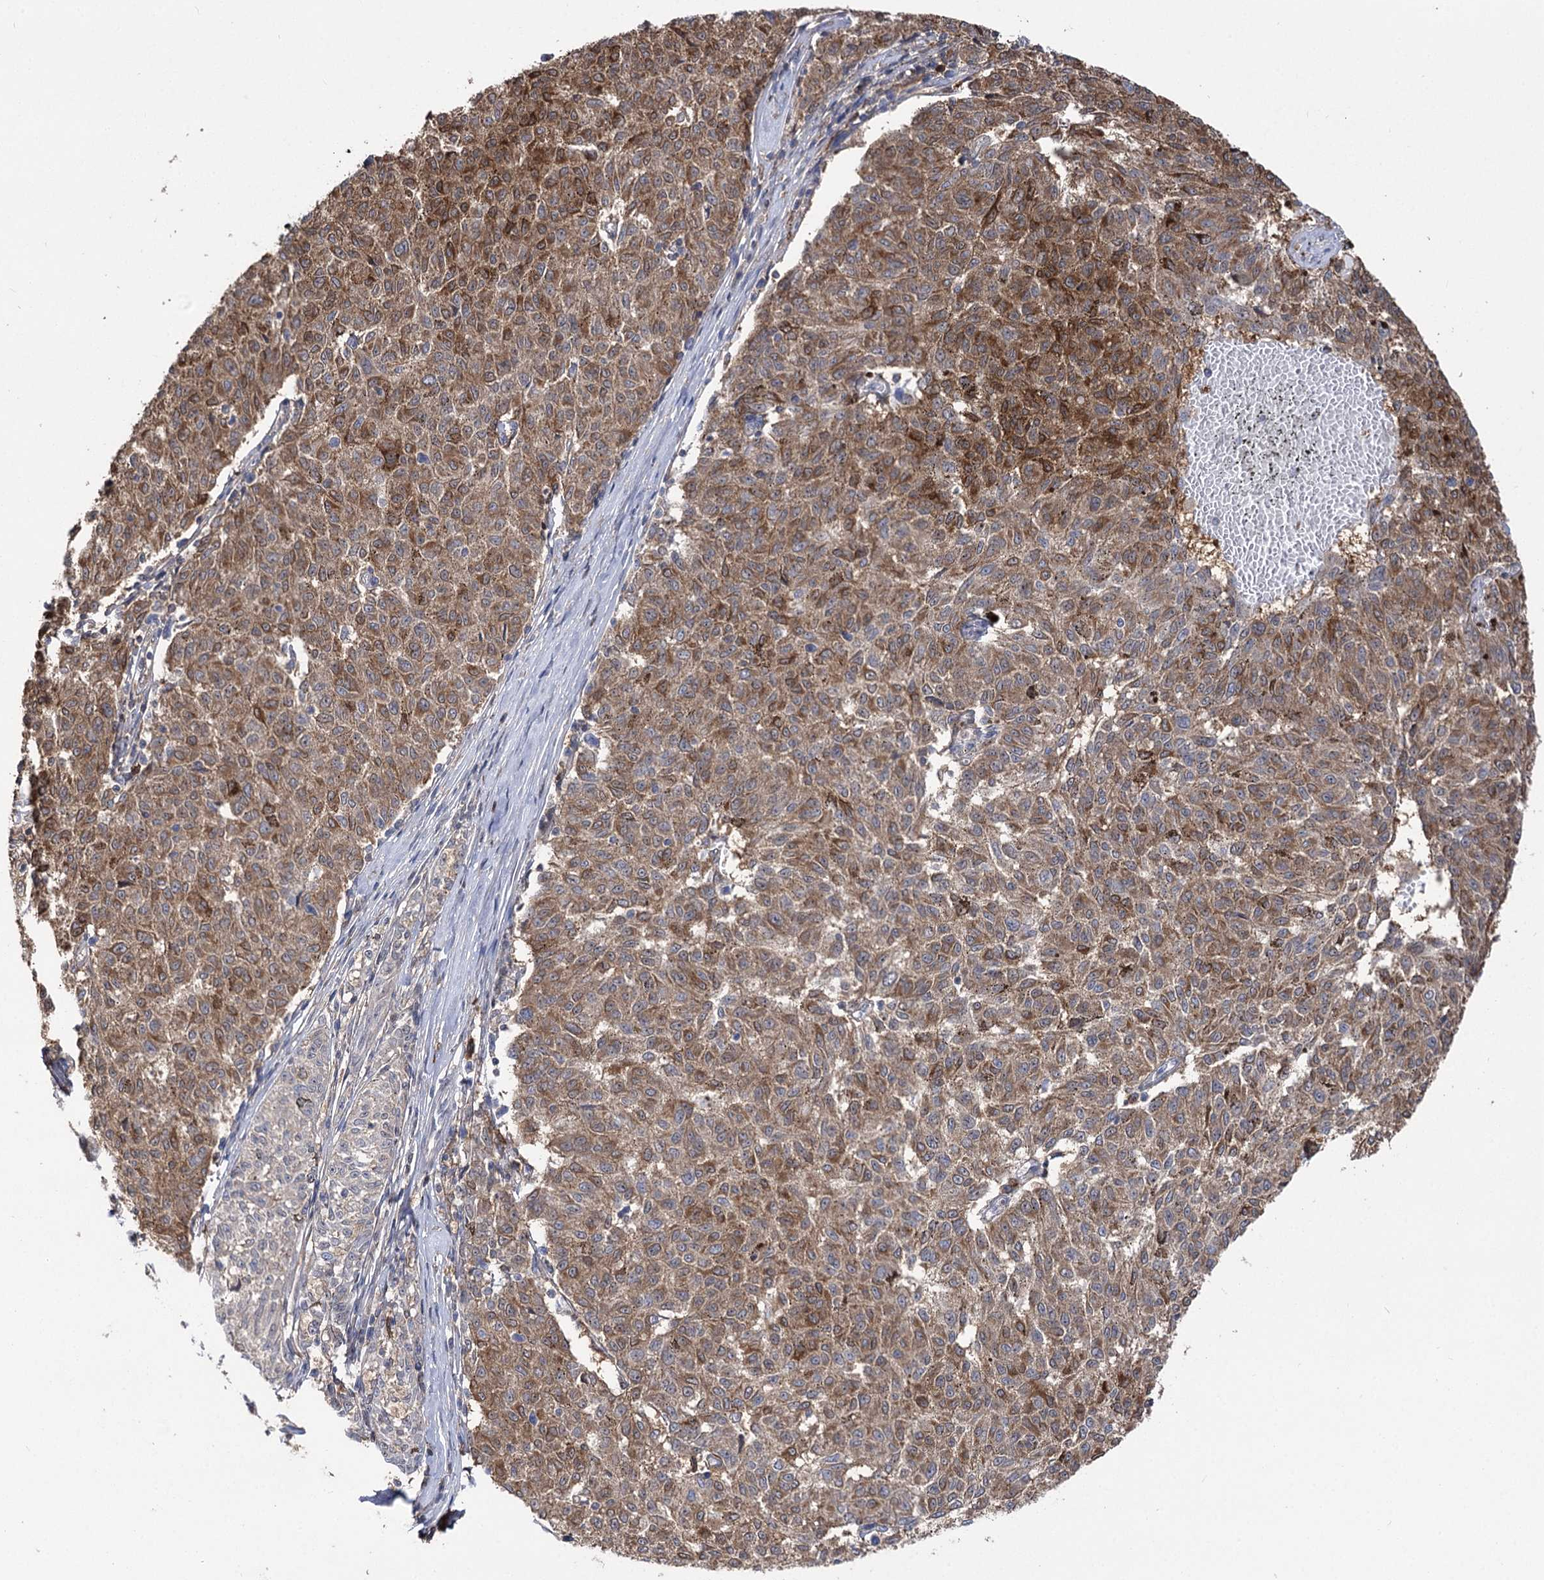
{"staining": {"intensity": "moderate", "quantity": "25%-75%", "location": "cytoplasmic/membranous"}, "tissue": "melanoma", "cell_type": "Tumor cells", "image_type": "cancer", "snomed": [{"axis": "morphology", "description": "Malignant melanoma, NOS"}, {"axis": "topography", "description": "Skin"}], "caption": "Immunohistochemical staining of human malignant melanoma shows medium levels of moderate cytoplasmic/membranous protein positivity in about 25%-75% of tumor cells. (brown staining indicates protein expression, while blue staining denotes nuclei).", "gene": "UGP2", "patient": {"sex": "female", "age": 72}}